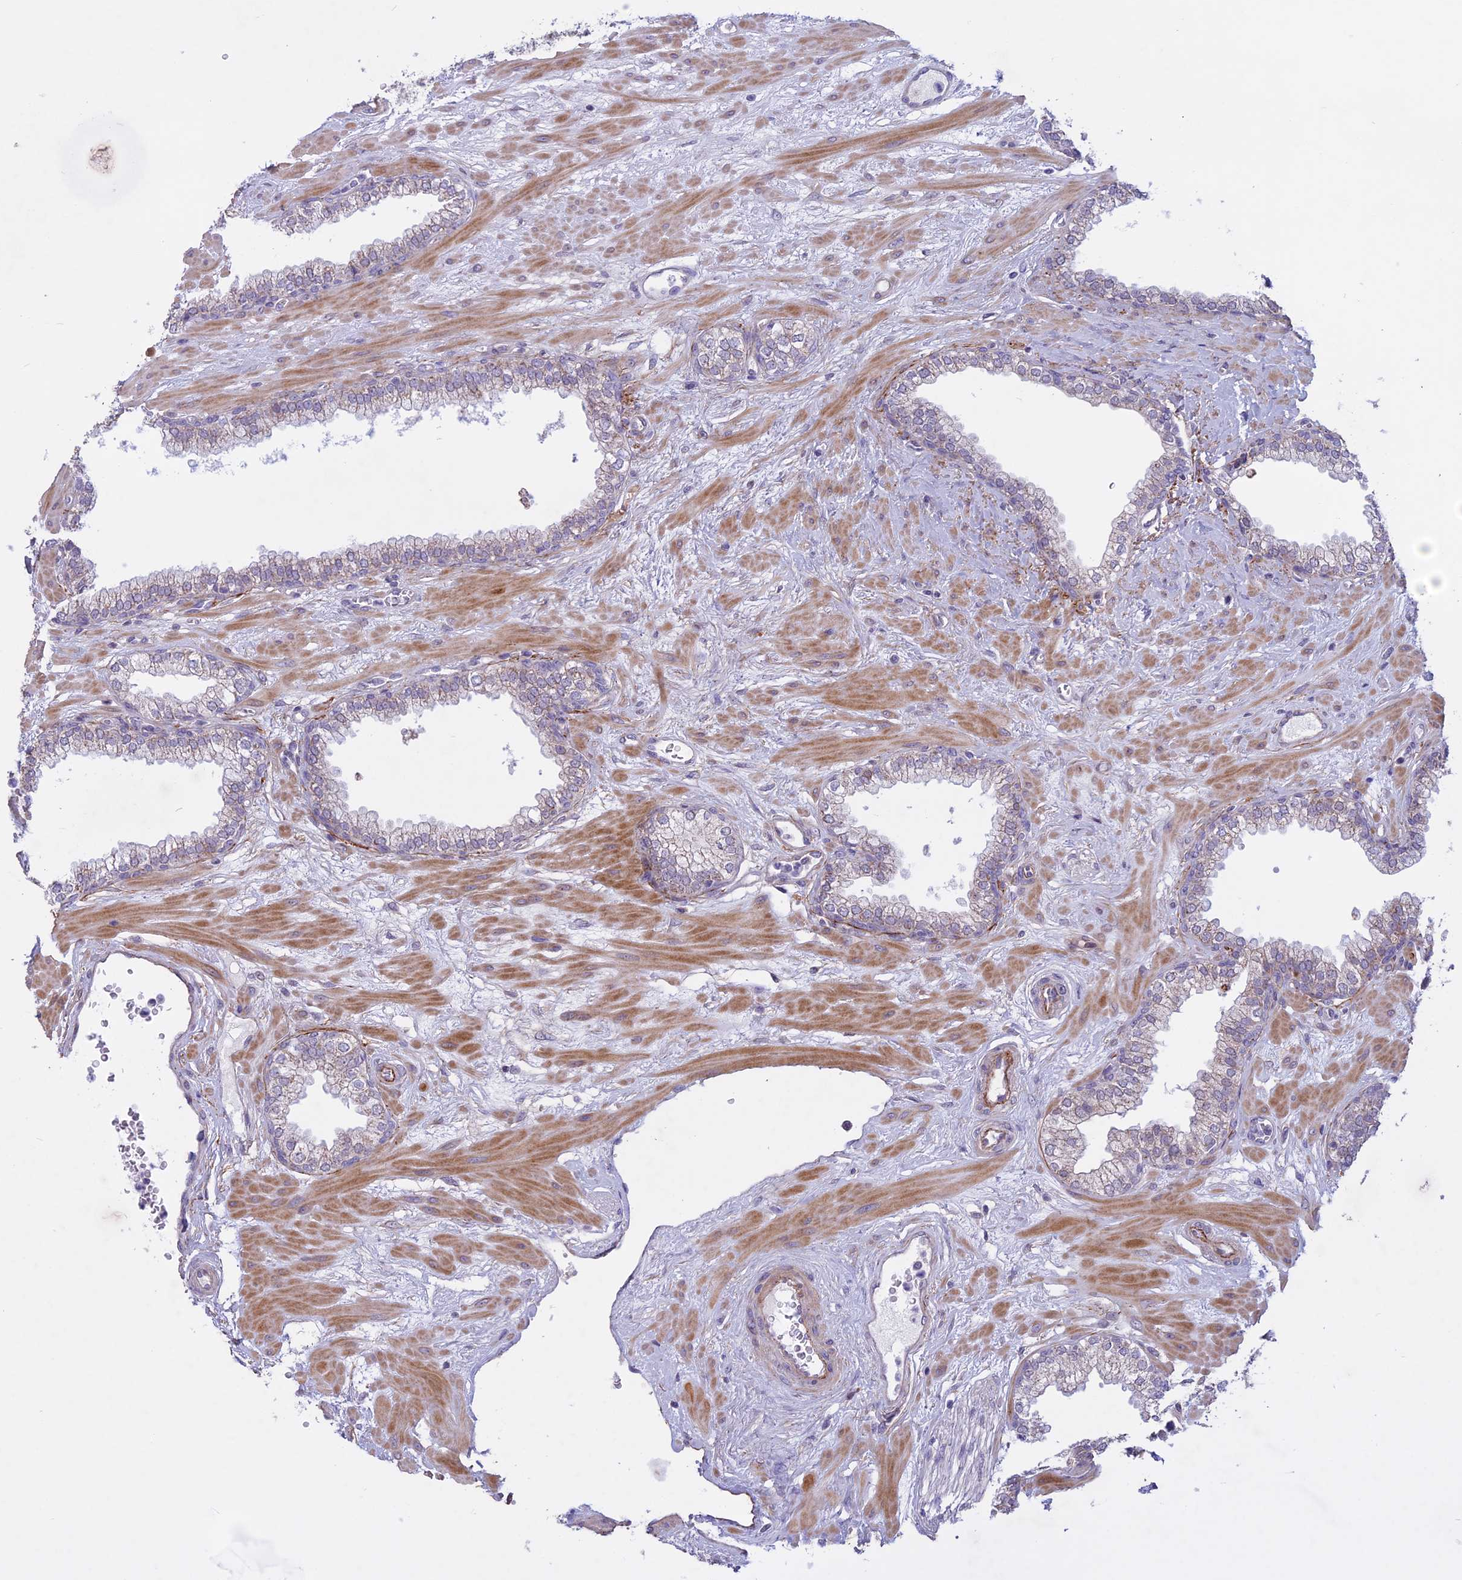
{"staining": {"intensity": "weak", "quantity": "<25%", "location": "cytoplasmic/membranous"}, "tissue": "prostate", "cell_type": "Glandular cells", "image_type": "normal", "snomed": [{"axis": "morphology", "description": "Normal tissue, NOS"}, {"axis": "morphology", "description": "Urothelial carcinoma, Low grade"}, {"axis": "topography", "description": "Urinary bladder"}, {"axis": "topography", "description": "Prostate"}], "caption": "Immunohistochemistry image of benign prostate stained for a protein (brown), which demonstrates no positivity in glandular cells.", "gene": "SPHKAP", "patient": {"sex": "male", "age": 60}}